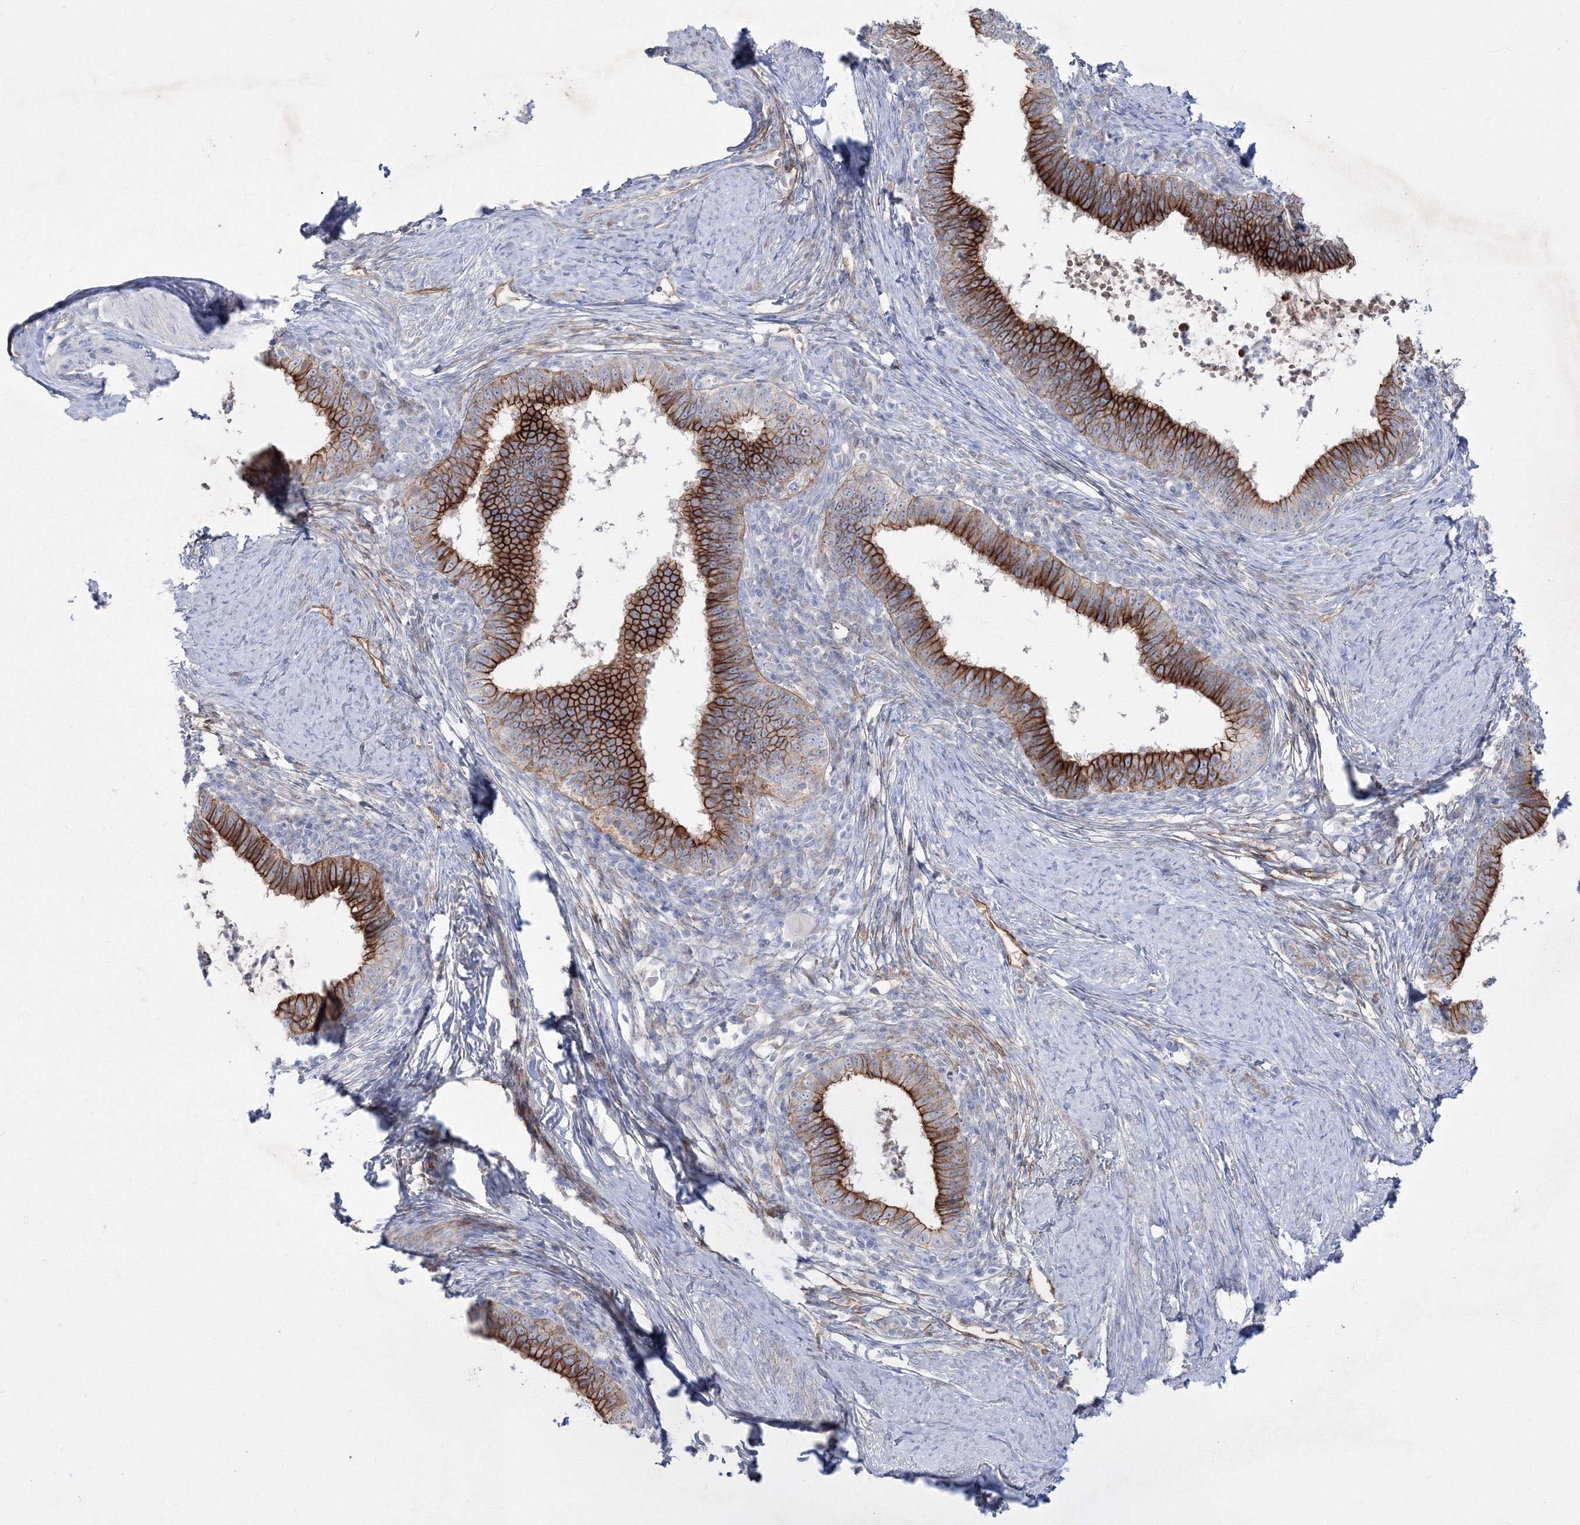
{"staining": {"intensity": "strong", "quantity": ">75%", "location": "cytoplasmic/membranous"}, "tissue": "cervical cancer", "cell_type": "Tumor cells", "image_type": "cancer", "snomed": [{"axis": "morphology", "description": "Adenocarcinoma, NOS"}, {"axis": "topography", "description": "Cervix"}], "caption": "Brown immunohistochemical staining in human cervical adenocarcinoma demonstrates strong cytoplasmic/membranous expression in about >75% of tumor cells.", "gene": "TMEM139", "patient": {"sex": "female", "age": 36}}